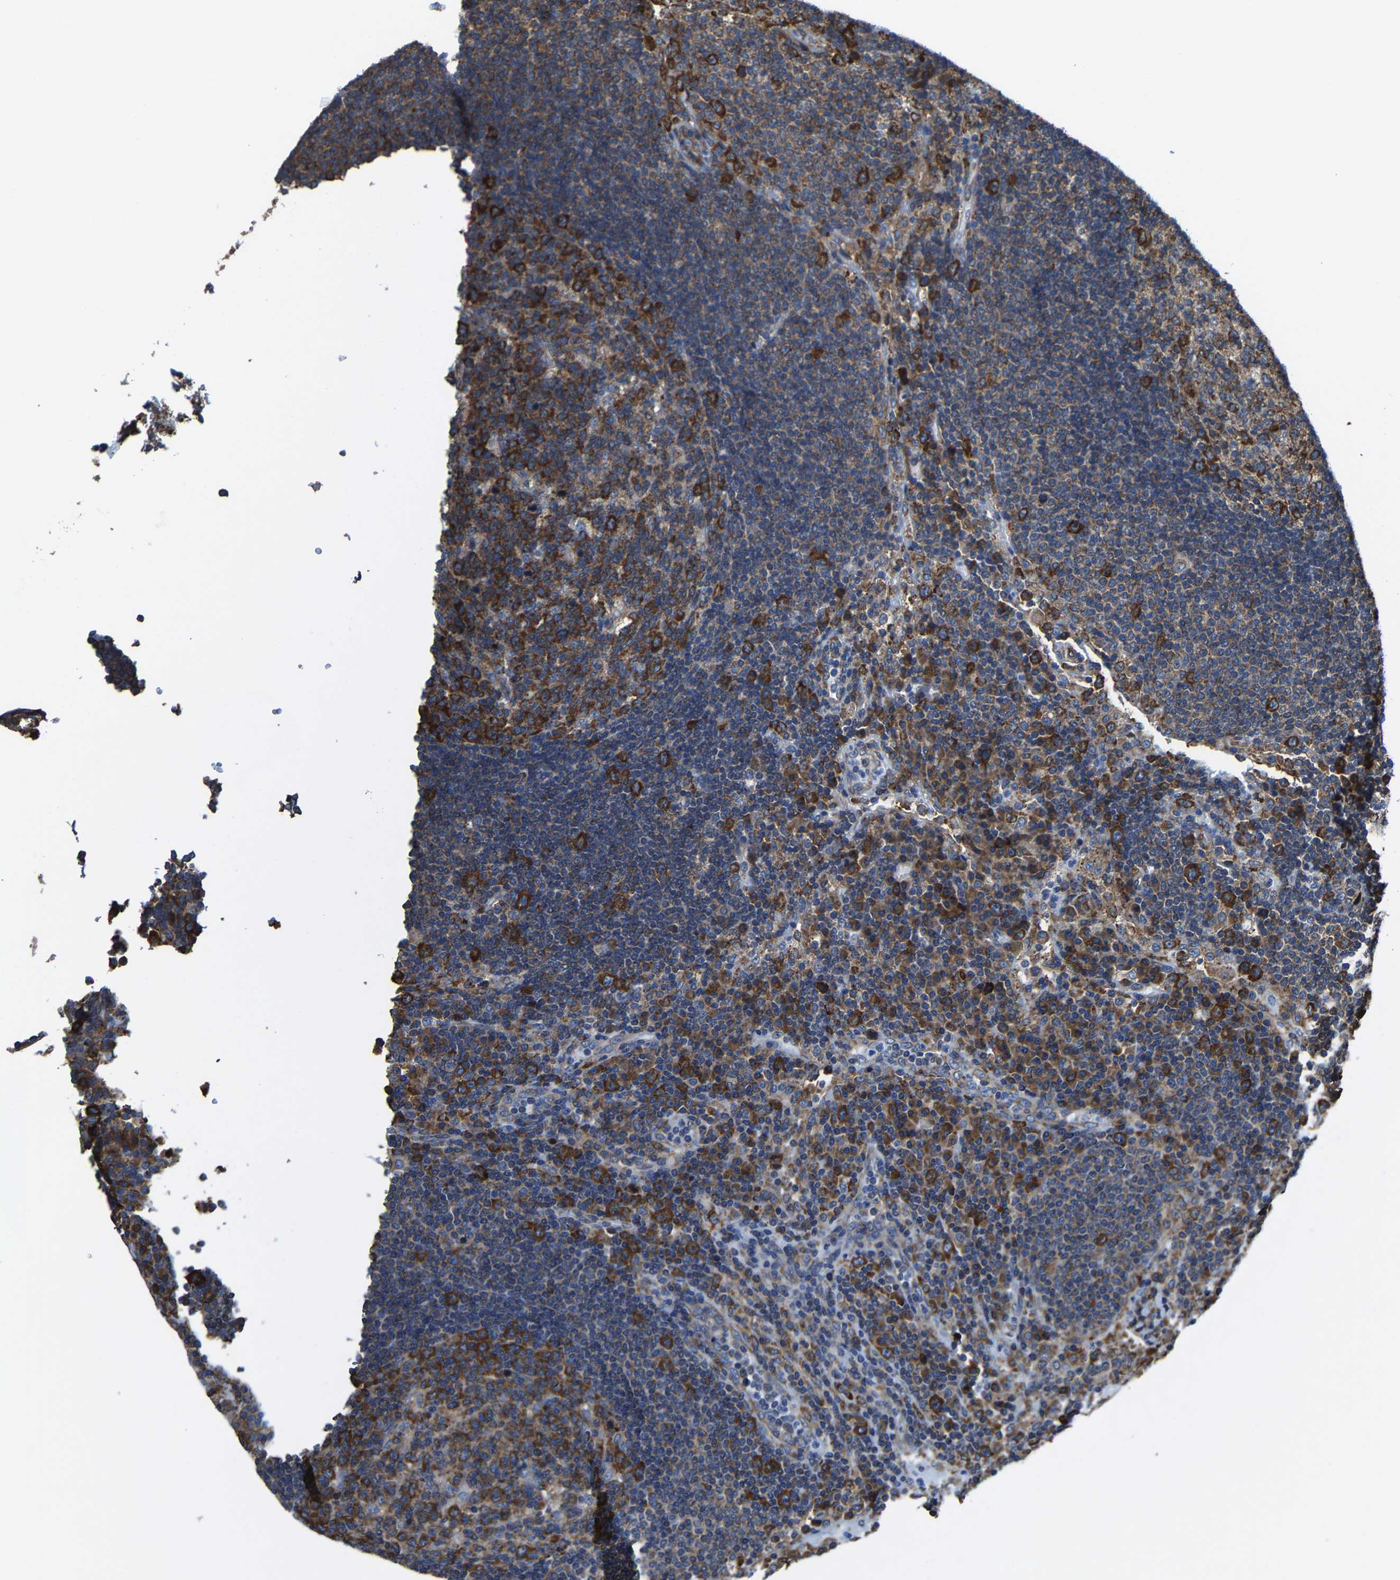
{"staining": {"intensity": "strong", "quantity": ">75%", "location": "cytoplasmic/membranous"}, "tissue": "lymph node", "cell_type": "Germinal center cells", "image_type": "normal", "snomed": [{"axis": "morphology", "description": "Normal tissue, NOS"}, {"axis": "topography", "description": "Lymph node"}], "caption": "IHC image of benign lymph node stained for a protein (brown), which displays high levels of strong cytoplasmic/membranous positivity in about >75% of germinal center cells.", "gene": "G3BP2", "patient": {"sex": "female", "age": 53}}